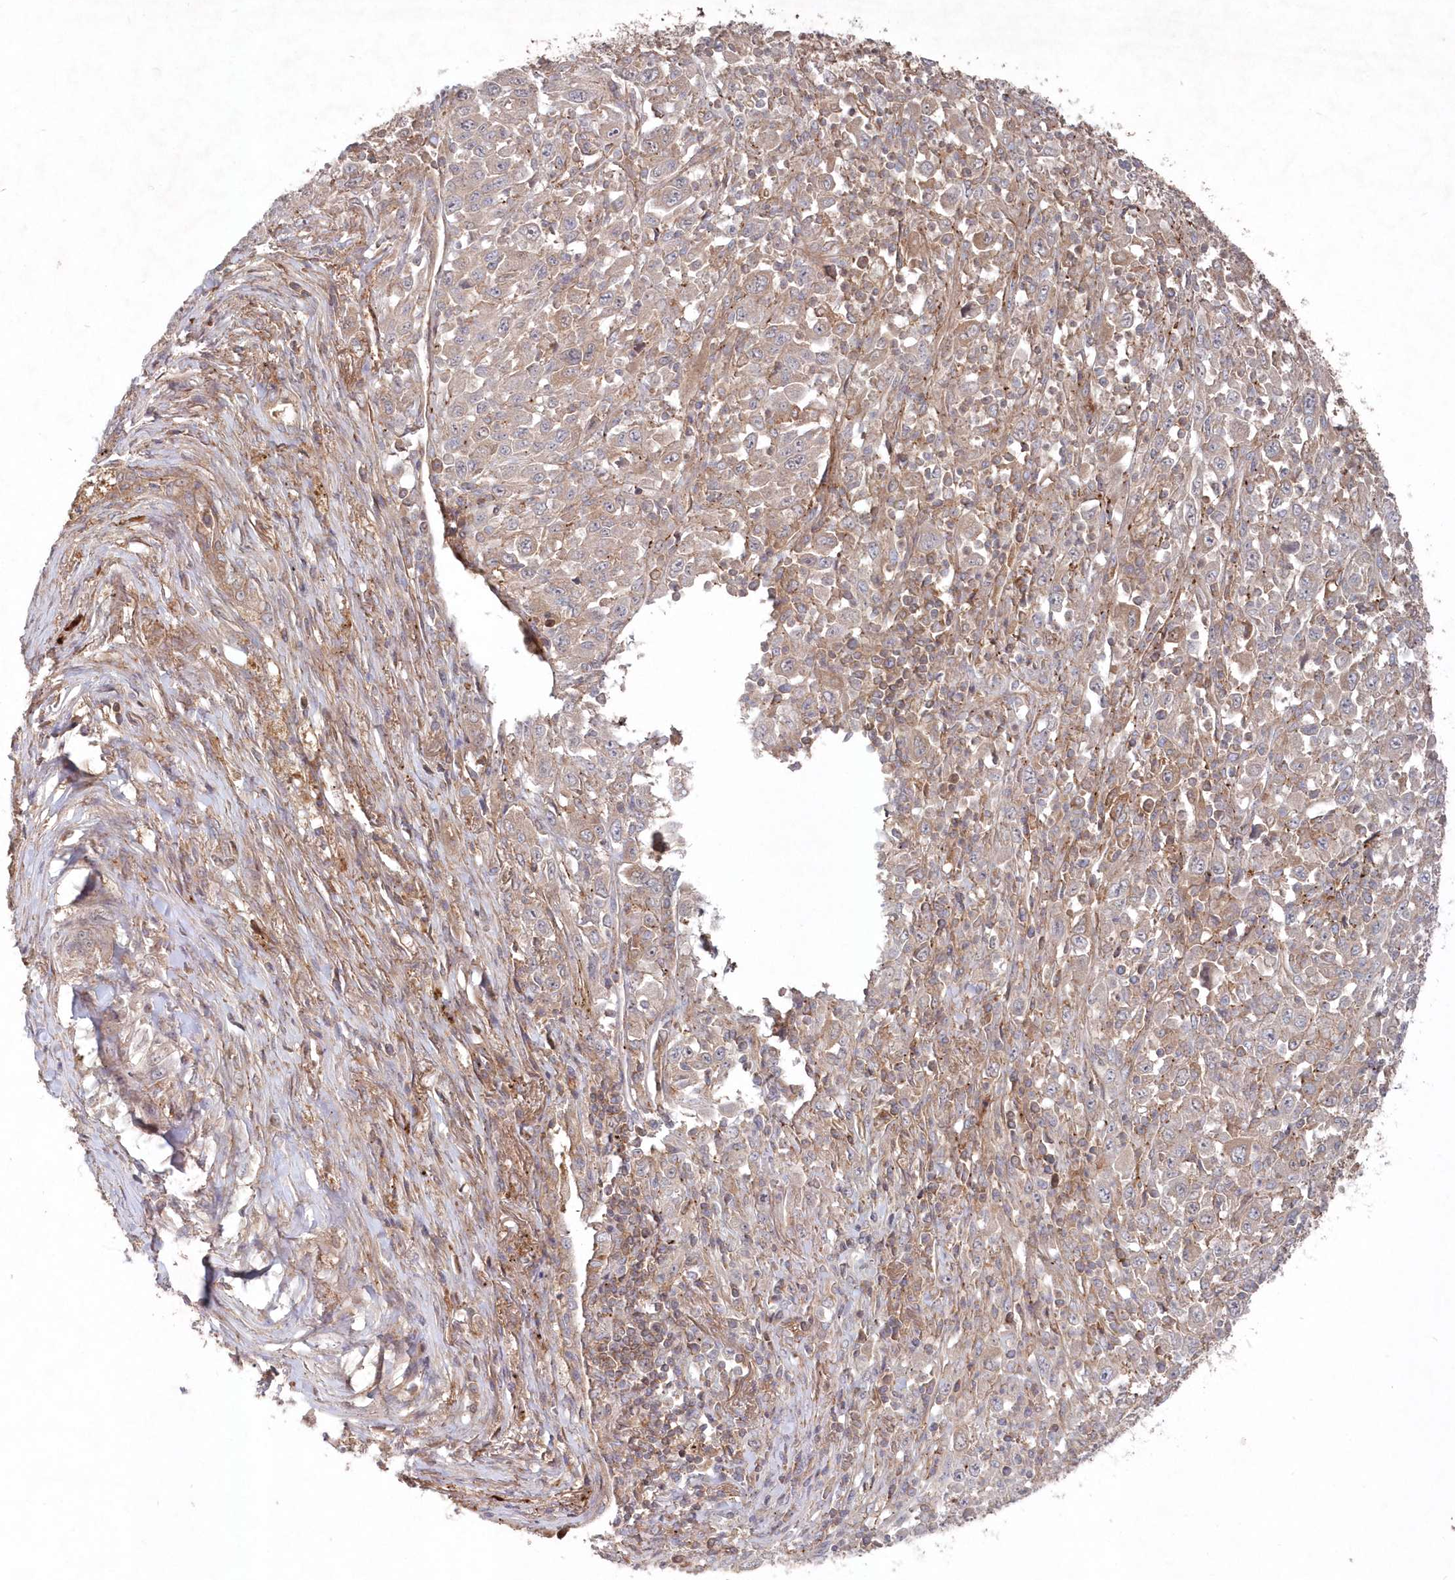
{"staining": {"intensity": "negative", "quantity": "none", "location": "none"}, "tissue": "melanoma", "cell_type": "Tumor cells", "image_type": "cancer", "snomed": [{"axis": "morphology", "description": "Malignant melanoma, Metastatic site"}, {"axis": "topography", "description": "Skin"}], "caption": "Immunohistochemistry (IHC) of malignant melanoma (metastatic site) shows no positivity in tumor cells.", "gene": "ABHD14B", "patient": {"sex": "female", "age": 56}}